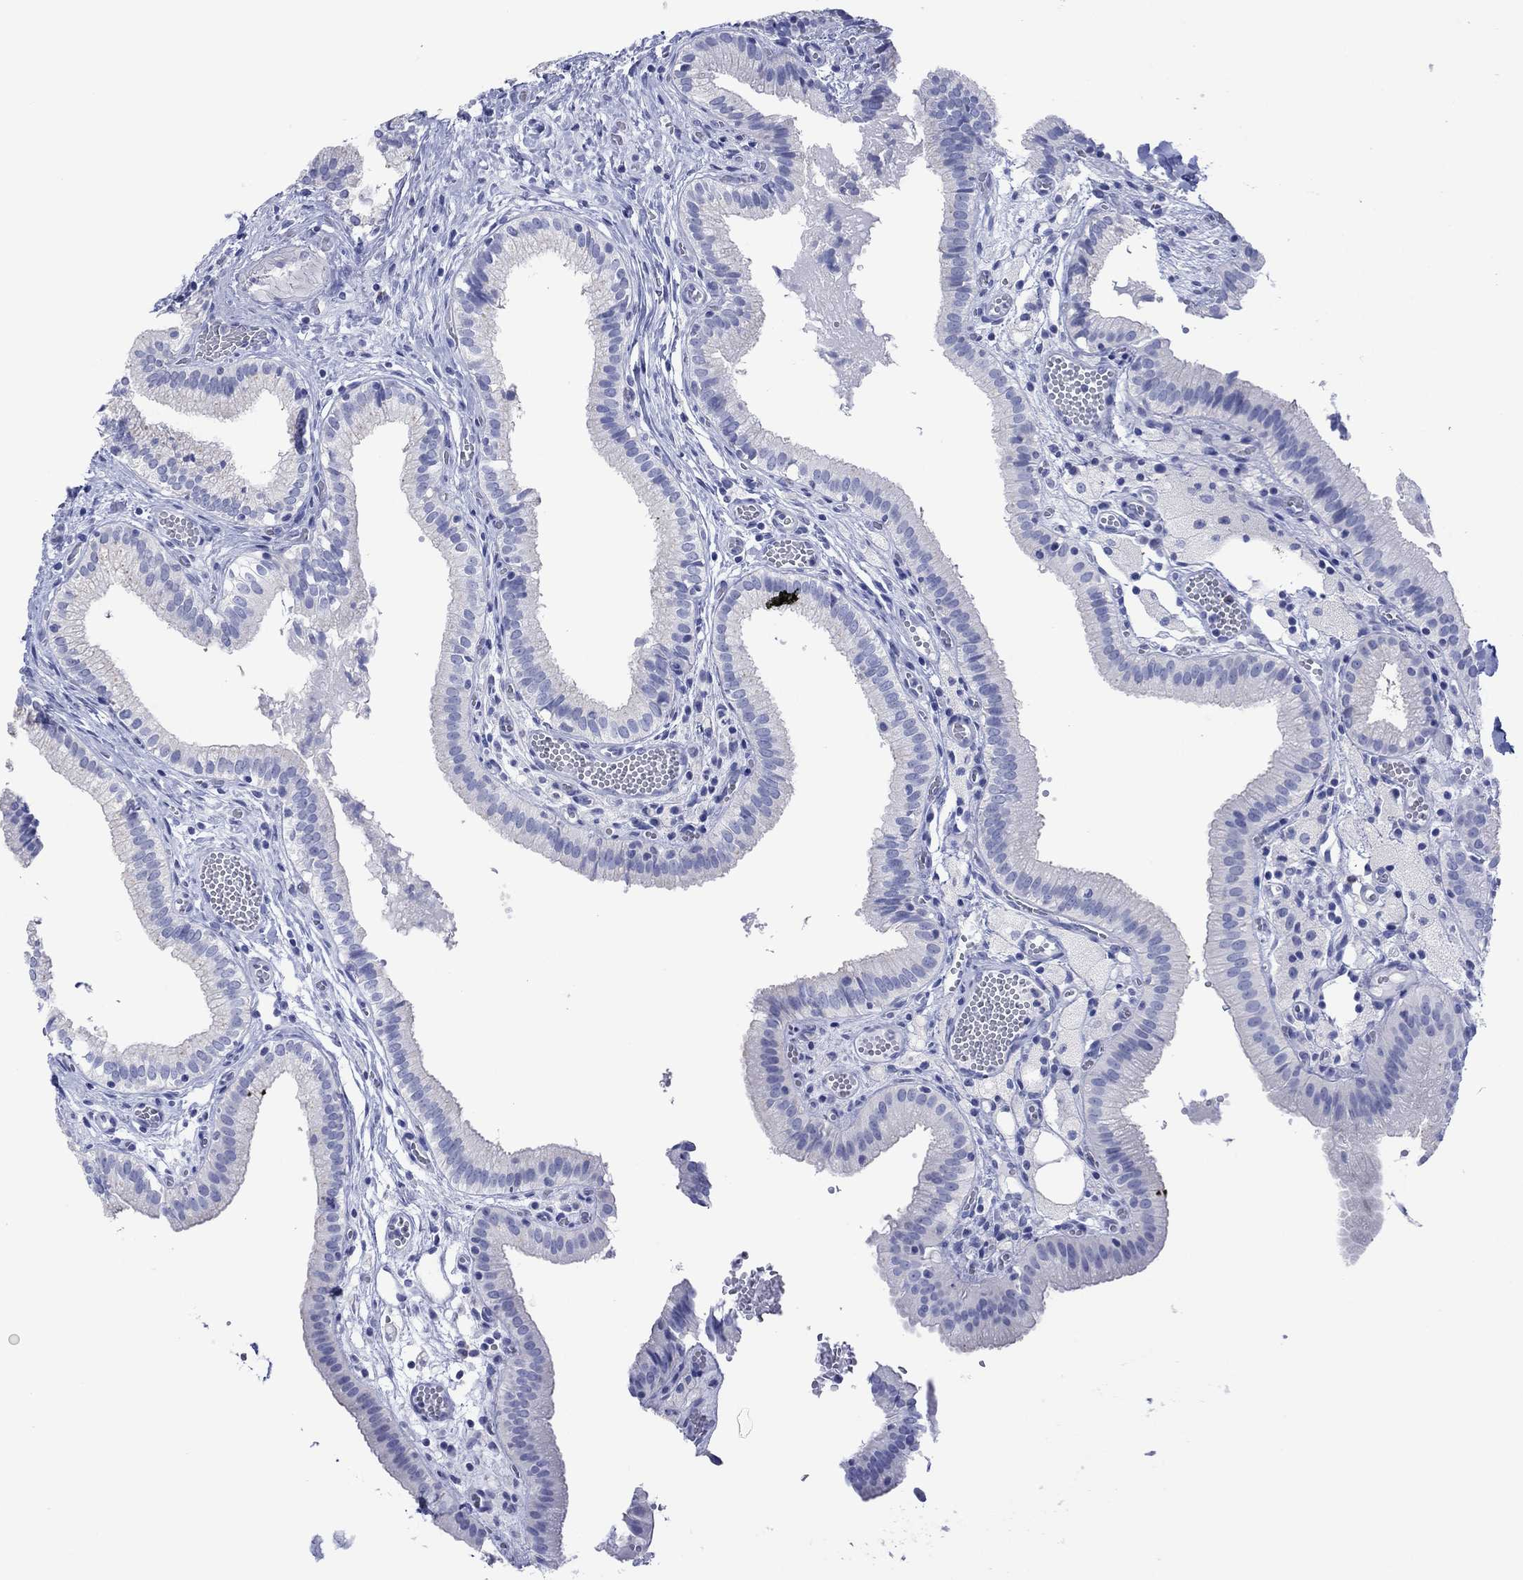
{"staining": {"intensity": "negative", "quantity": "none", "location": "none"}, "tissue": "gallbladder", "cell_type": "Glandular cells", "image_type": "normal", "snomed": [{"axis": "morphology", "description": "Normal tissue, NOS"}, {"axis": "topography", "description": "Gallbladder"}], "caption": "DAB (3,3'-diaminobenzidine) immunohistochemical staining of benign human gallbladder reveals no significant positivity in glandular cells. The staining was performed using DAB (3,3'-diaminobenzidine) to visualize the protein expression in brown, while the nuclei were stained in blue with hematoxylin (Magnification: 20x).", "gene": "MLANA", "patient": {"sex": "female", "age": 24}}